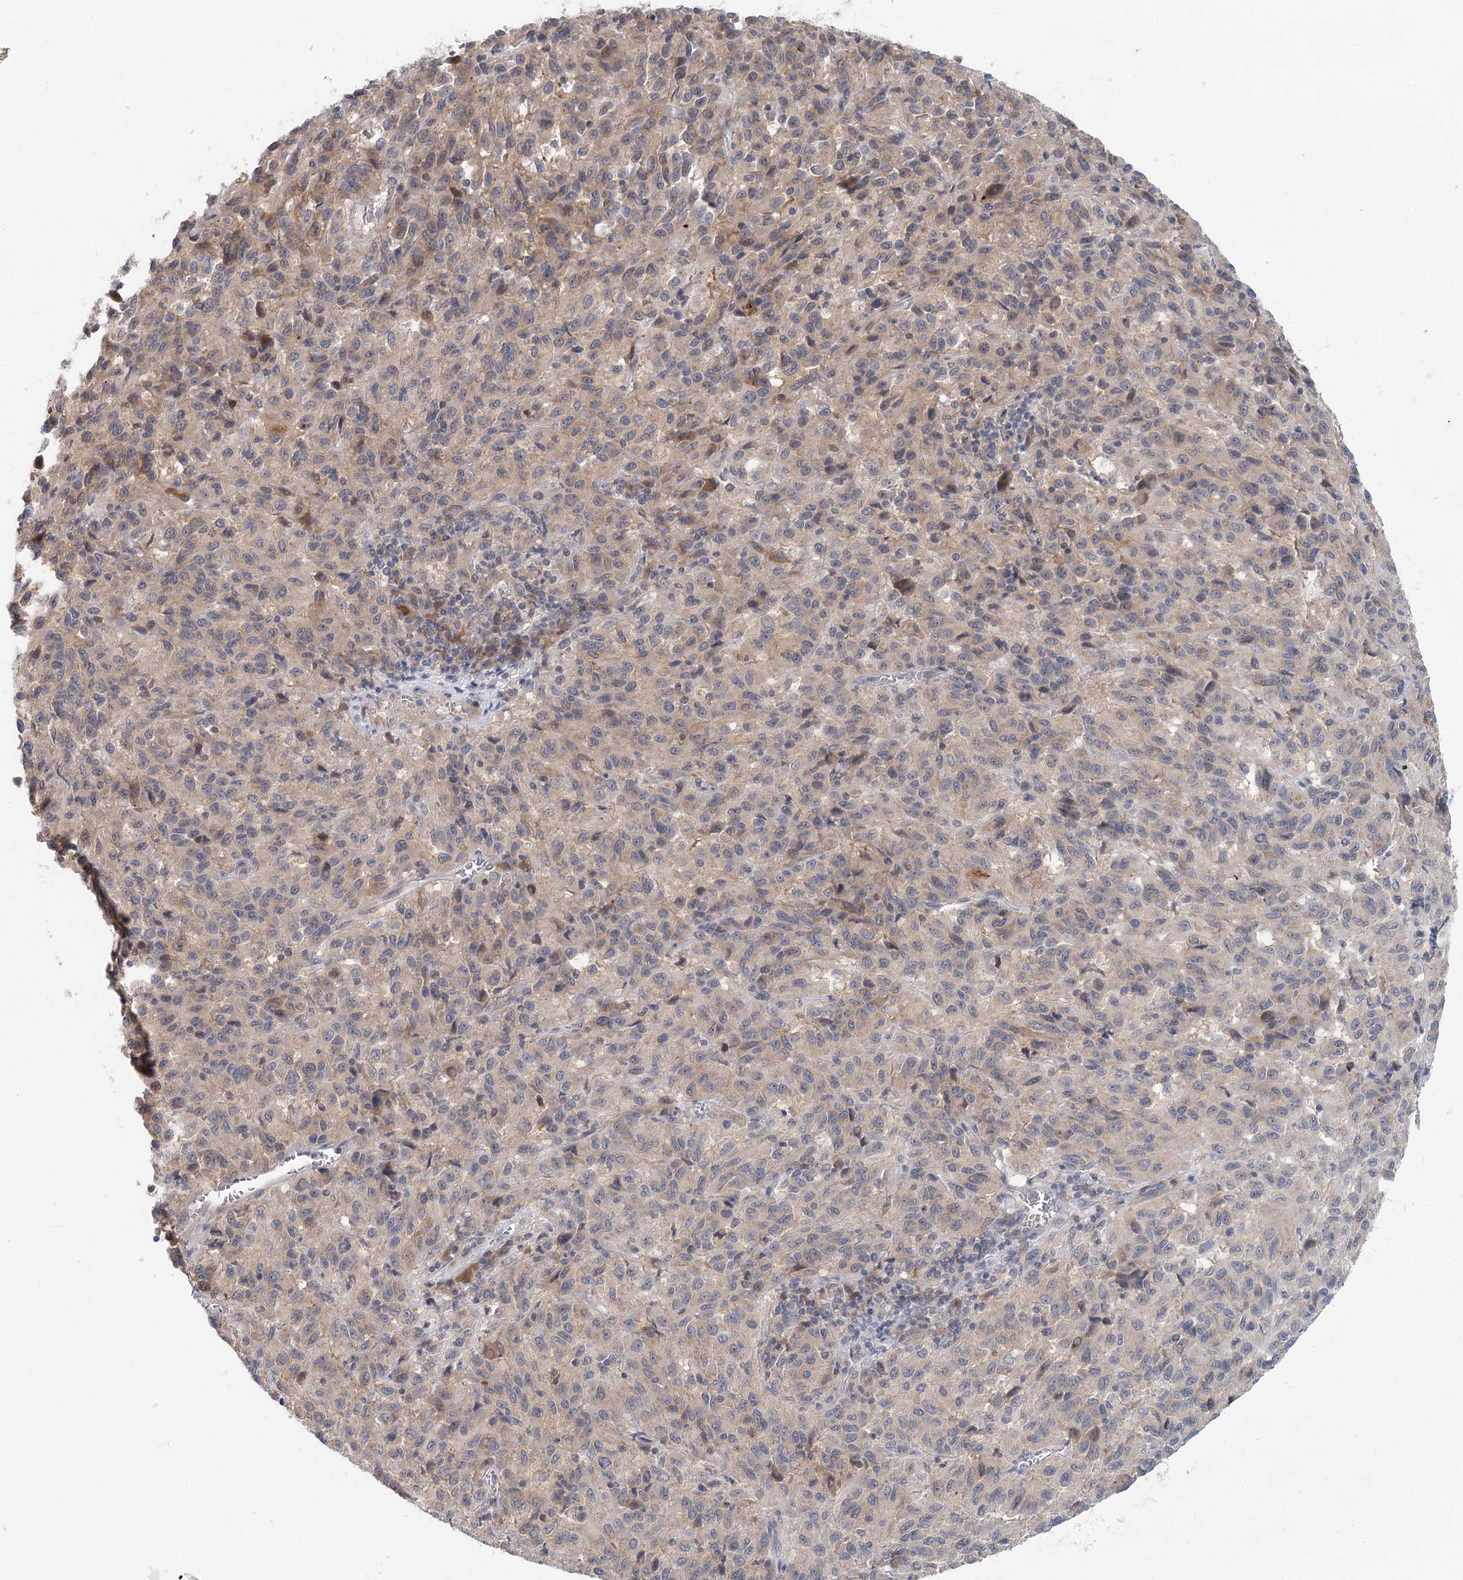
{"staining": {"intensity": "weak", "quantity": "<25%", "location": "cytoplasmic/membranous"}, "tissue": "melanoma", "cell_type": "Tumor cells", "image_type": "cancer", "snomed": [{"axis": "morphology", "description": "Malignant melanoma, Metastatic site"}, {"axis": "topography", "description": "Lung"}], "caption": "IHC micrograph of neoplastic tissue: human malignant melanoma (metastatic site) stained with DAB shows no significant protein expression in tumor cells.", "gene": "BLTP1", "patient": {"sex": "male", "age": 64}}